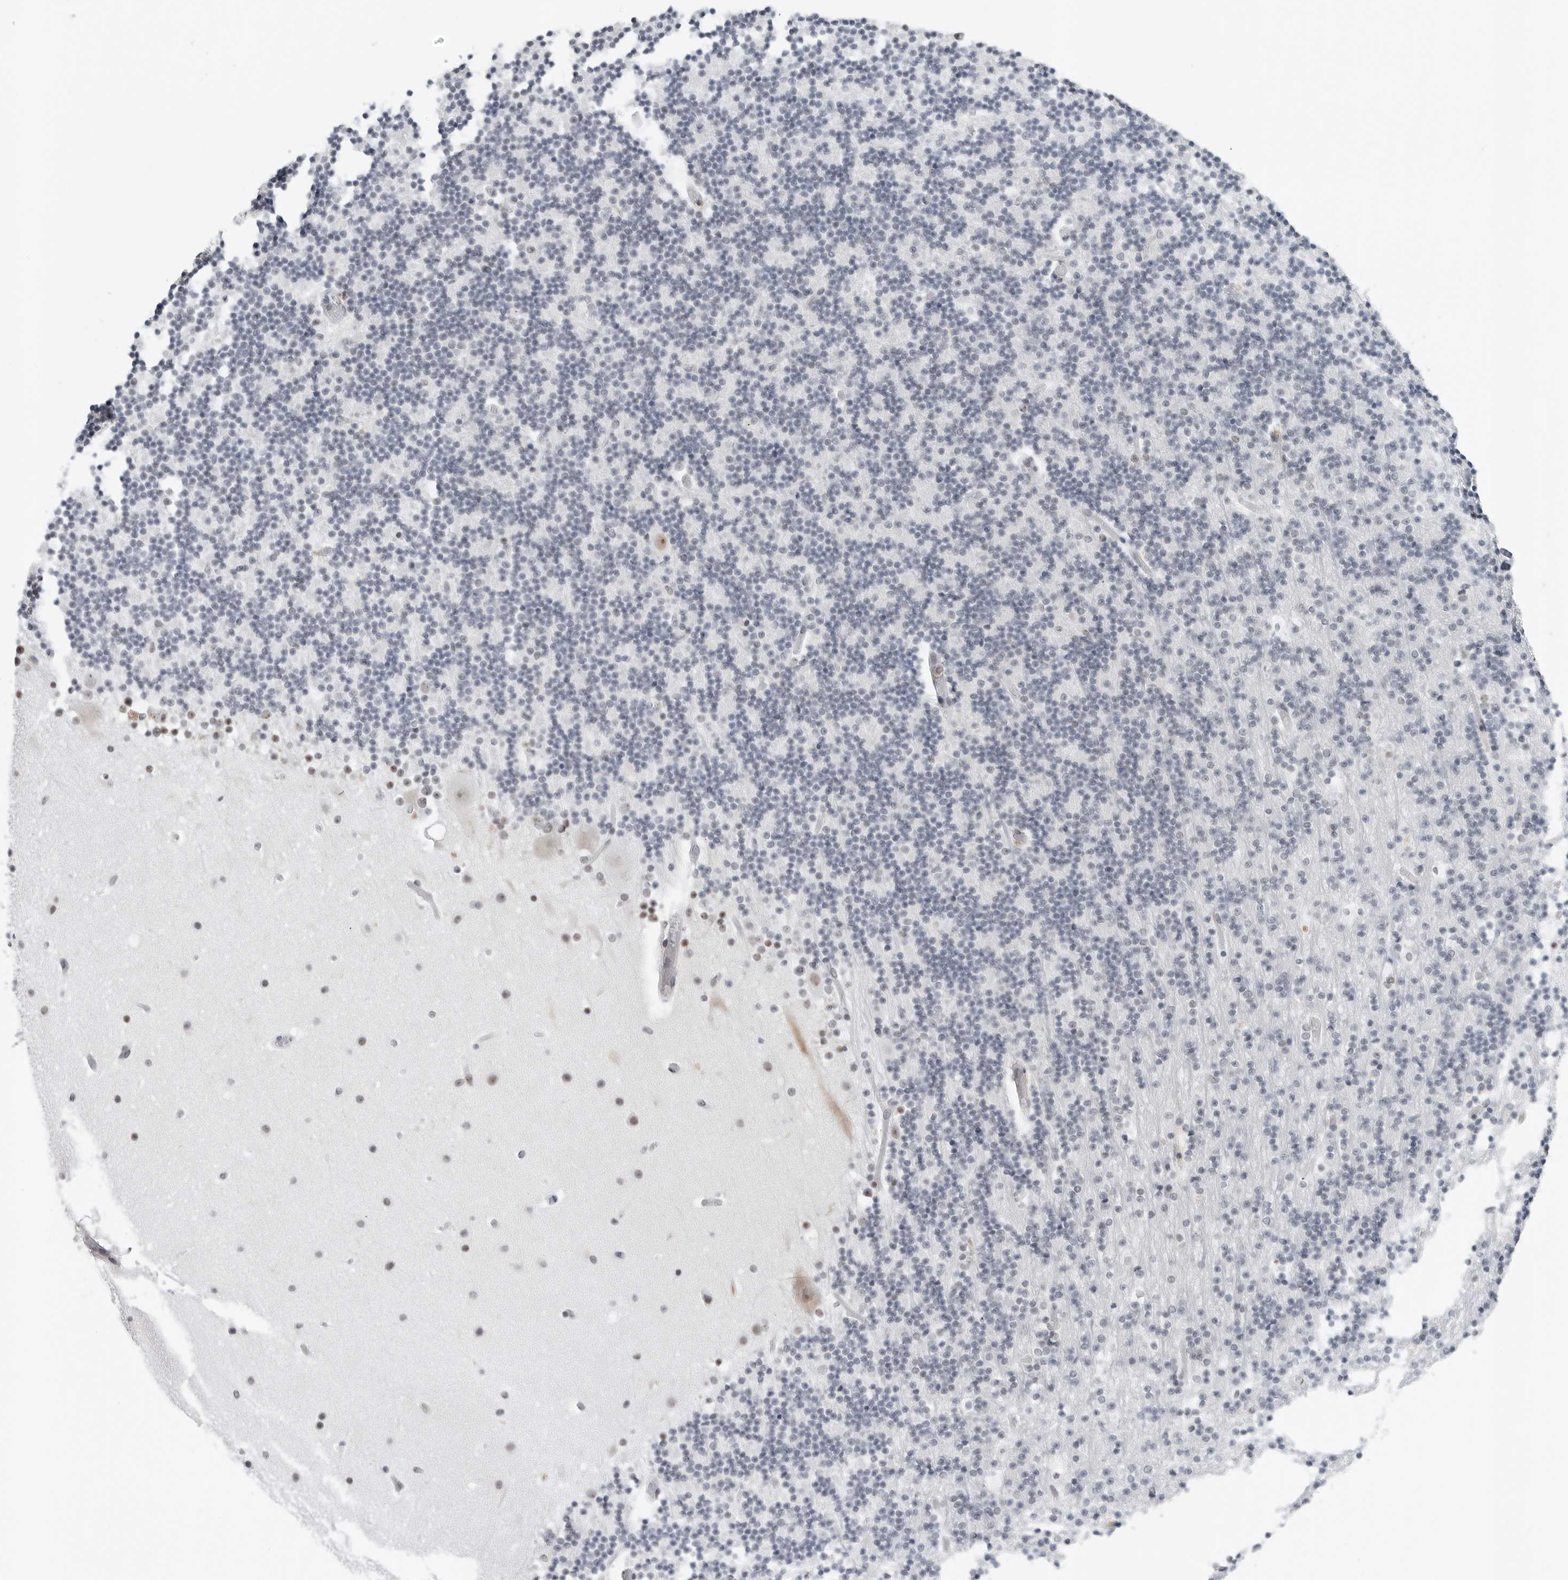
{"staining": {"intensity": "weak", "quantity": "<25%", "location": "nuclear"}, "tissue": "cerebellum", "cell_type": "Cells in granular layer", "image_type": "normal", "snomed": [{"axis": "morphology", "description": "Normal tissue, NOS"}, {"axis": "topography", "description": "Cerebellum"}], "caption": "This is an immunohistochemistry micrograph of unremarkable cerebellum. There is no expression in cells in granular layer.", "gene": "WRAP53", "patient": {"sex": "male", "age": 57}}